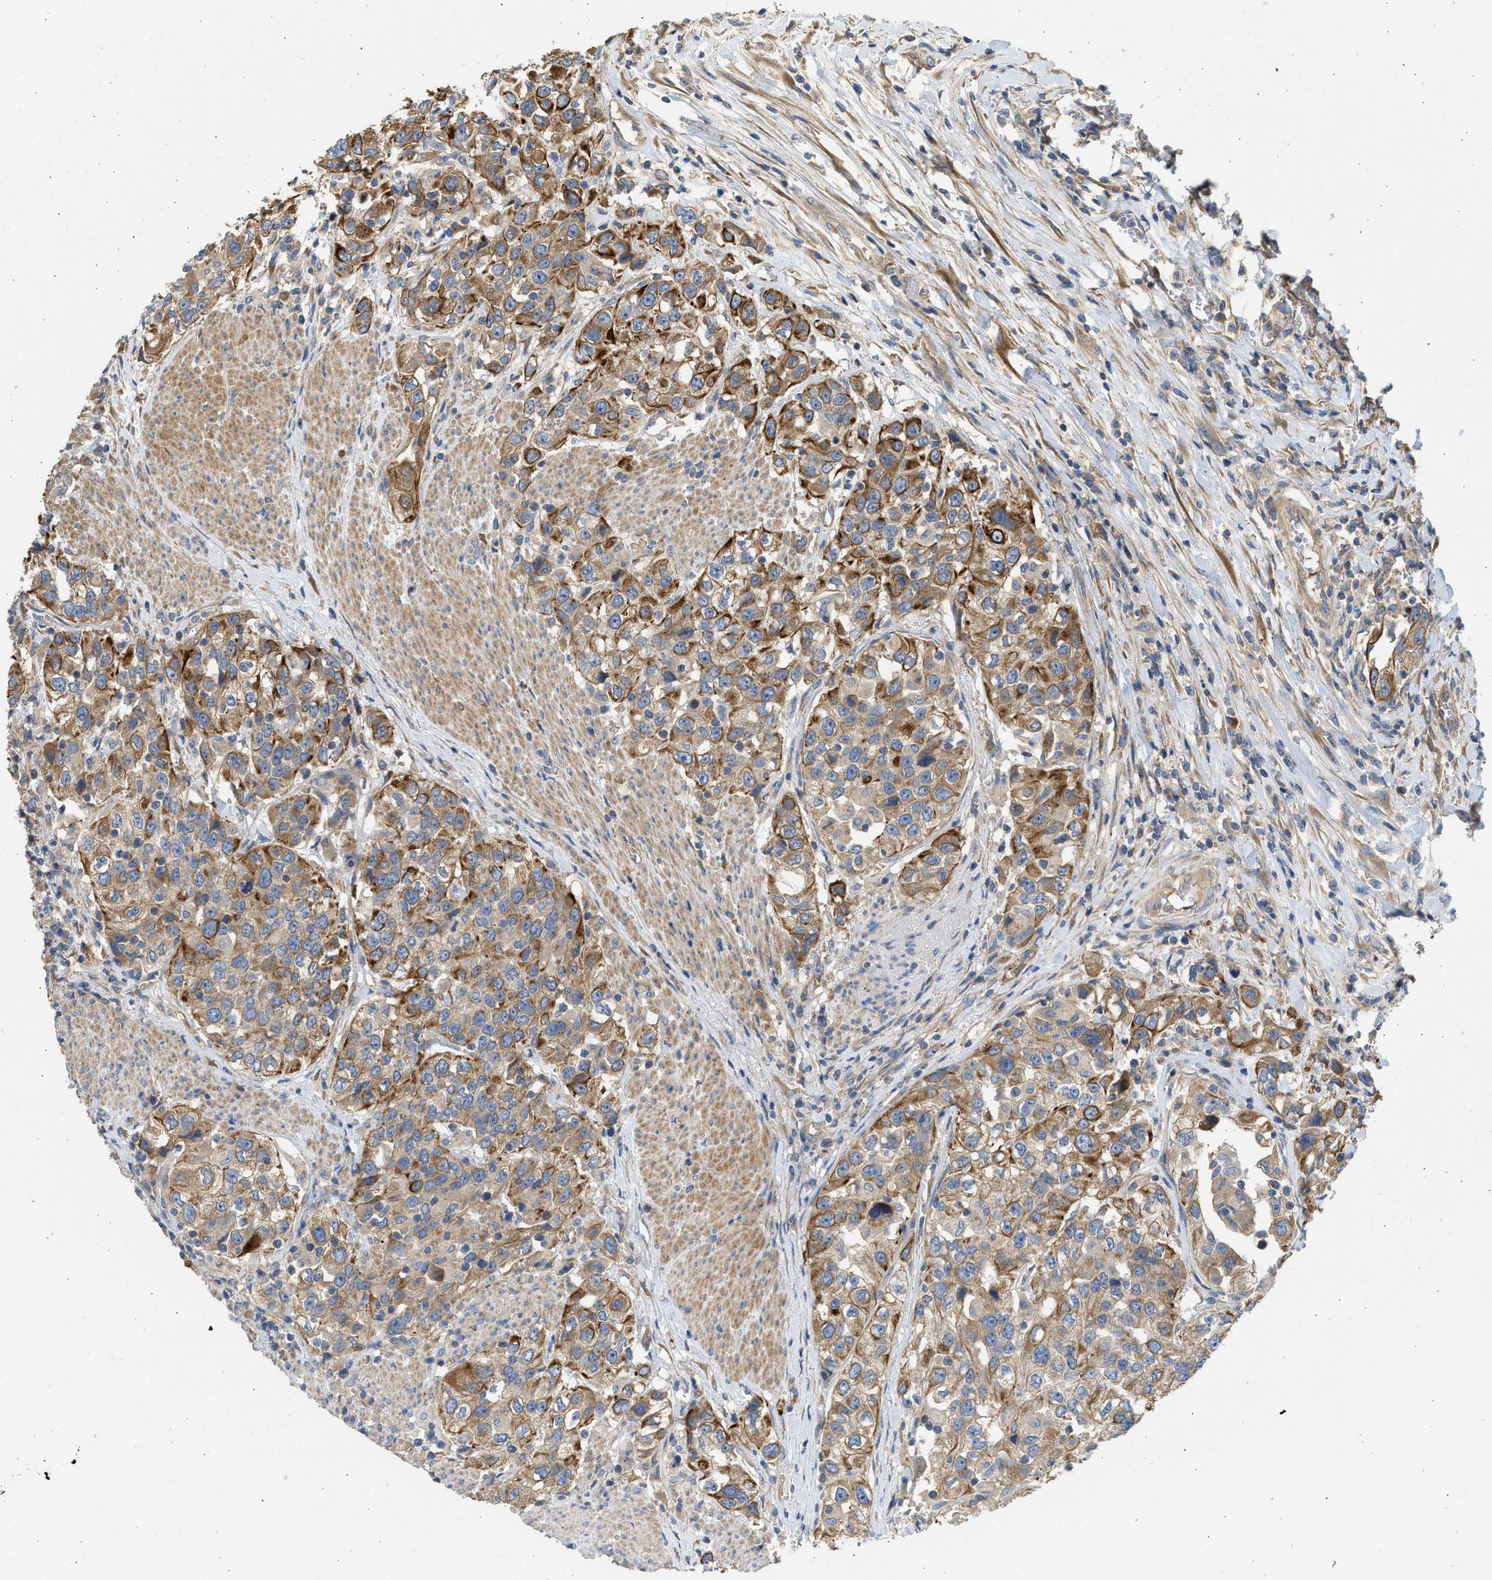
{"staining": {"intensity": "moderate", "quantity": ">75%", "location": "cytoplasmic/membranous"}, "tissue": "urothelial cancer", "cell_type": "Tumor cells", "image_type": "cancer", "snomed": [{"axis": "morphology", "description": "Urothelial carcinoma, High grade"}, {"axis": "topography", "description": "Urinary bladder"}], "caption": "Protein staining of urothelial carcinoma (high-grade) tissue demonstrates moderate cytoplasmic/membranous positivity in about >75% of tumor cells.", "gene": "CSRNP2", "patient": {"sex": "female", "age": 80}}